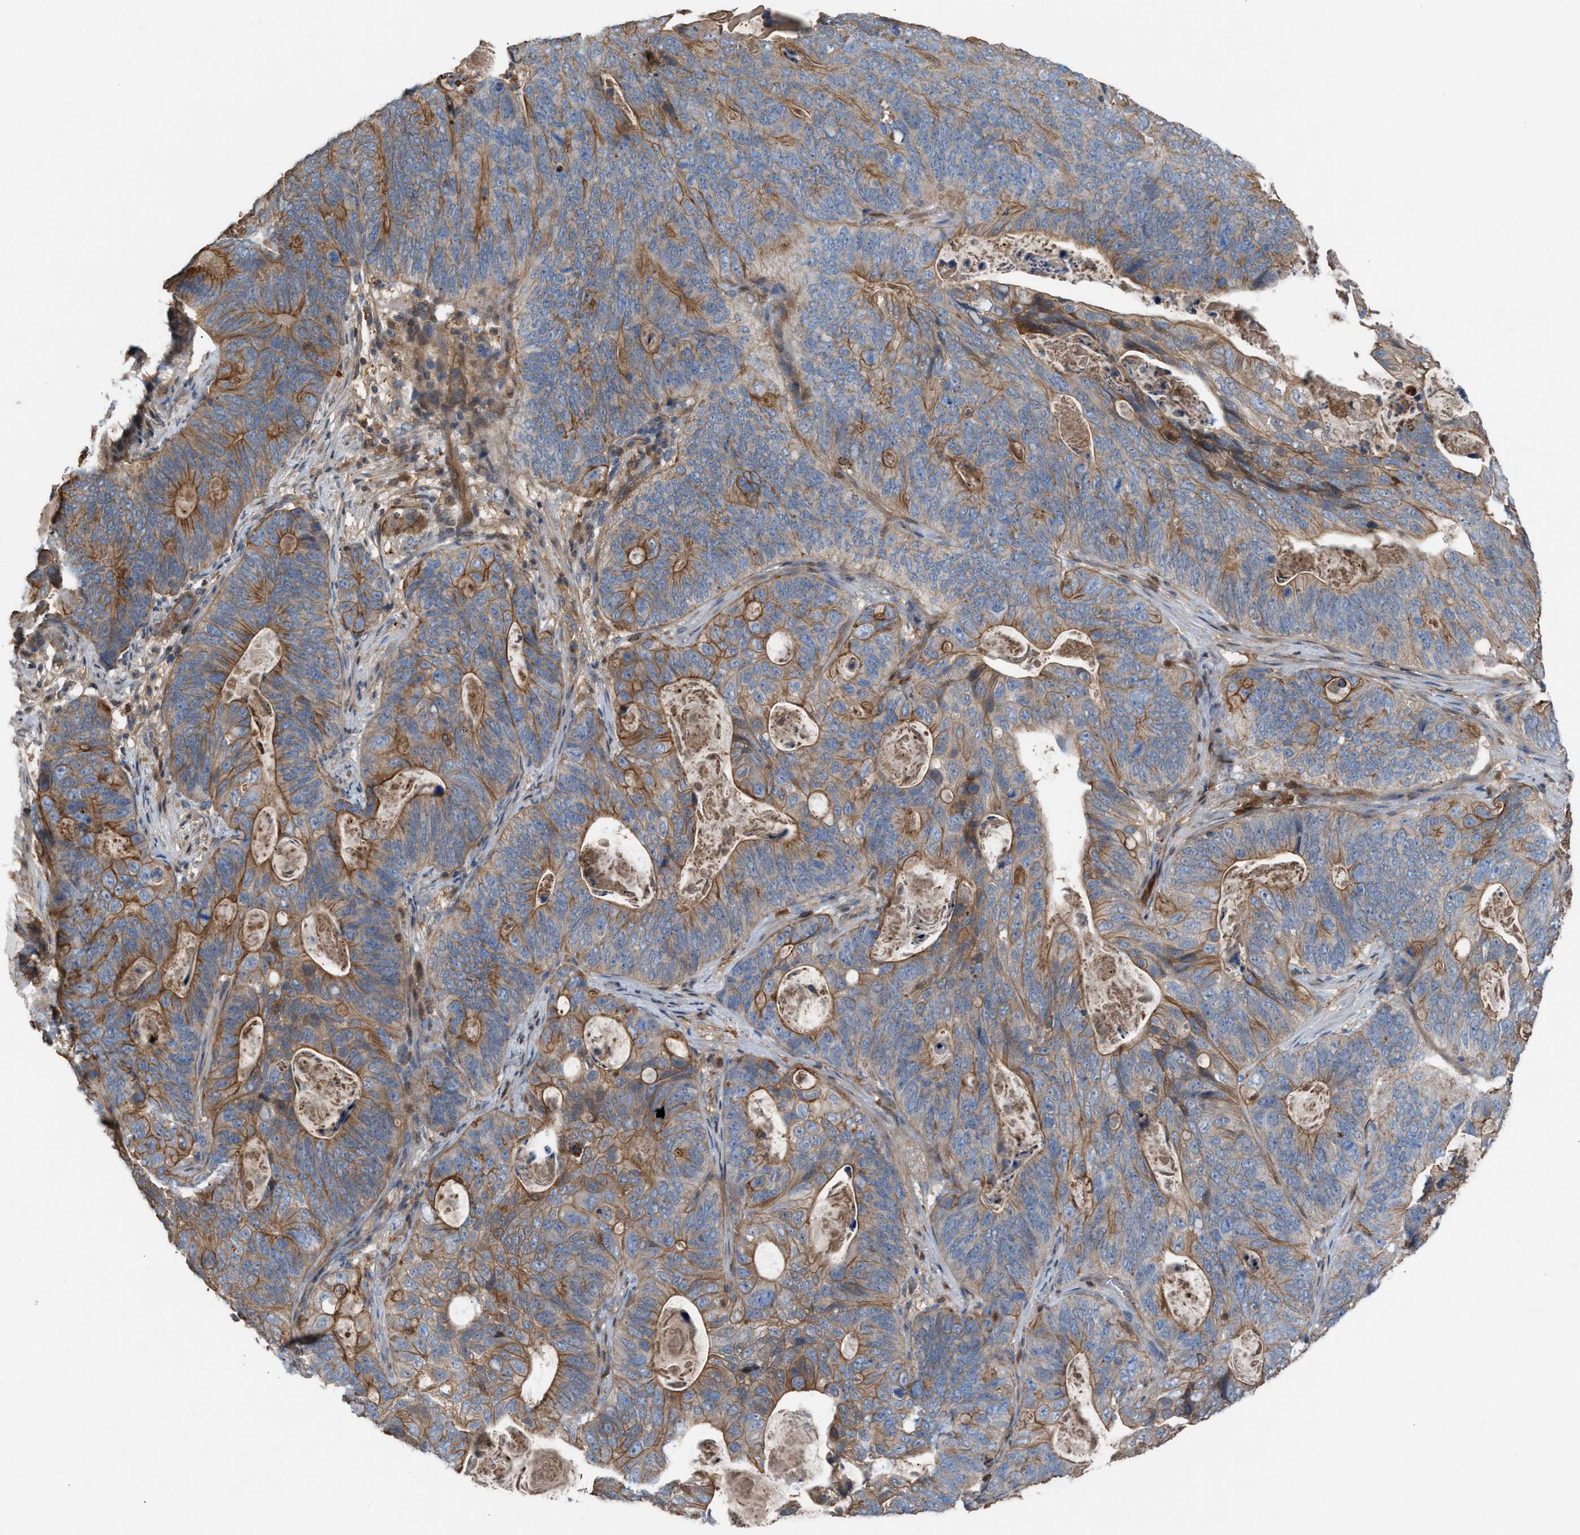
{"staining": {"intensity": "weak", "quantity": "25%-75%", "location": "cytoplasmic/membranous"}, "tissue": "stomach cancer", "cell_type": "Tumor cells", "image_type": "cancer", "snomed": [{"axis": "morphology", "description": "Normal tissue, NOS"}, {"axis": "morphology", "description": "Adenocarcinoma, NOS"}, {"axis": "topography", "description": "Stomach"}], "caption": "The immunohistochemical stain labels weak cytoplasmic/membranous staining in tumor cells of adenocarcinoma (stomach) tissue.", "gene": "TPK1", "patient": {"sex": "female", "age": 89}}